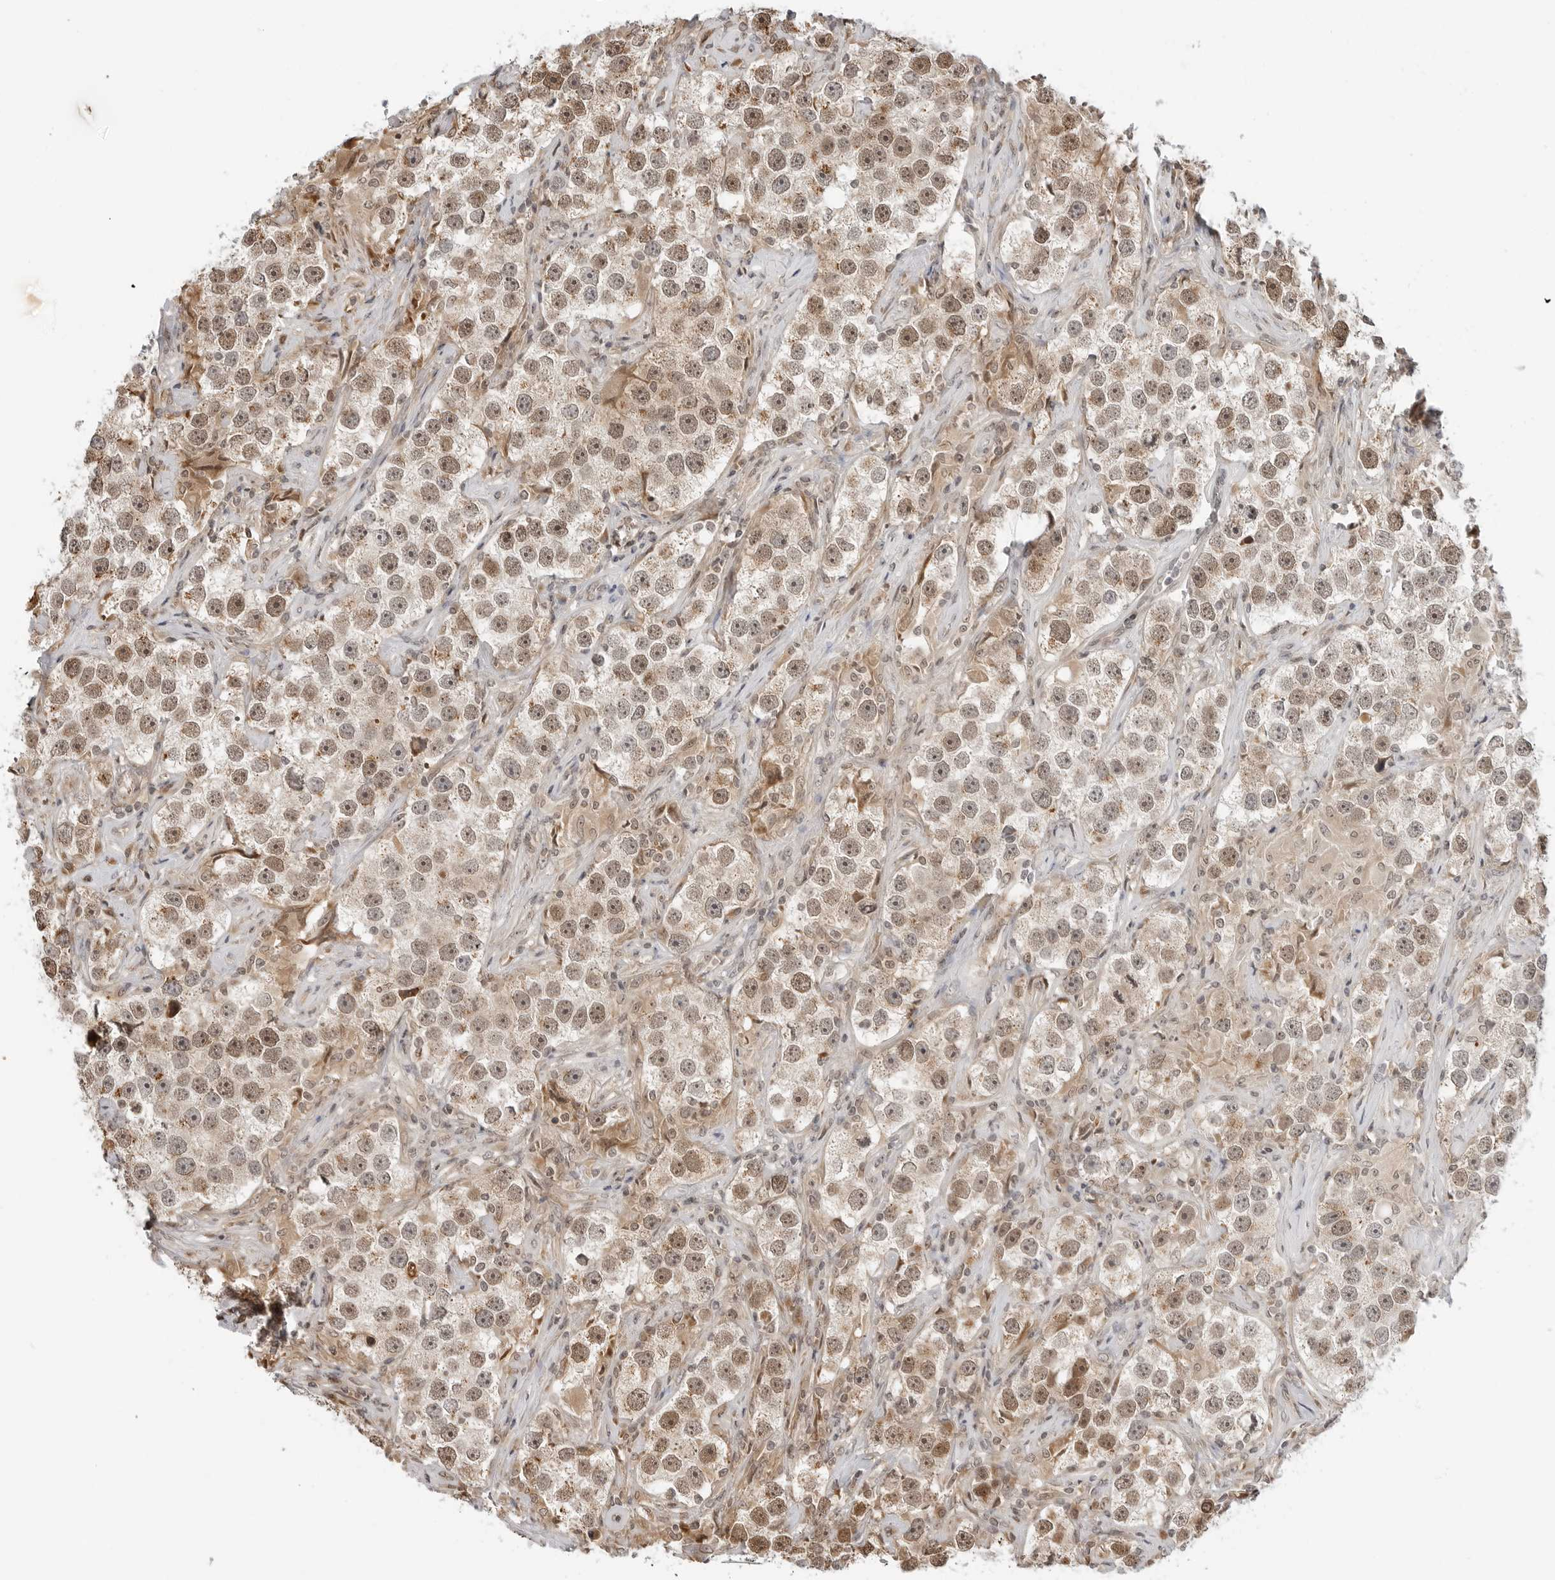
{"staining": {"intensity": "moderate", "quantity": ">75%", "location": "cytoplasmic/membranous,nuclear"}, "tissue": "testis cancer", "cell_type": "Tumor cells", "image_type": "cancer", "snomed": [{"axis": "morphology", "description": "Seminoma, NOS"}, {"axis": "topography", "description": "Testis"}], "caption": "Immunohistochemical staining of testis seminoma reveals moderate cytoplasmic/membranous and nuclear protein staining in about >75% of tumor cells. (DAB (3,3'-diaminobenzidine) = brown stain, brightfield microscopy at high magnification).", "gene": "TIPRL", "patient": {"sex": "male", "age": 49}}